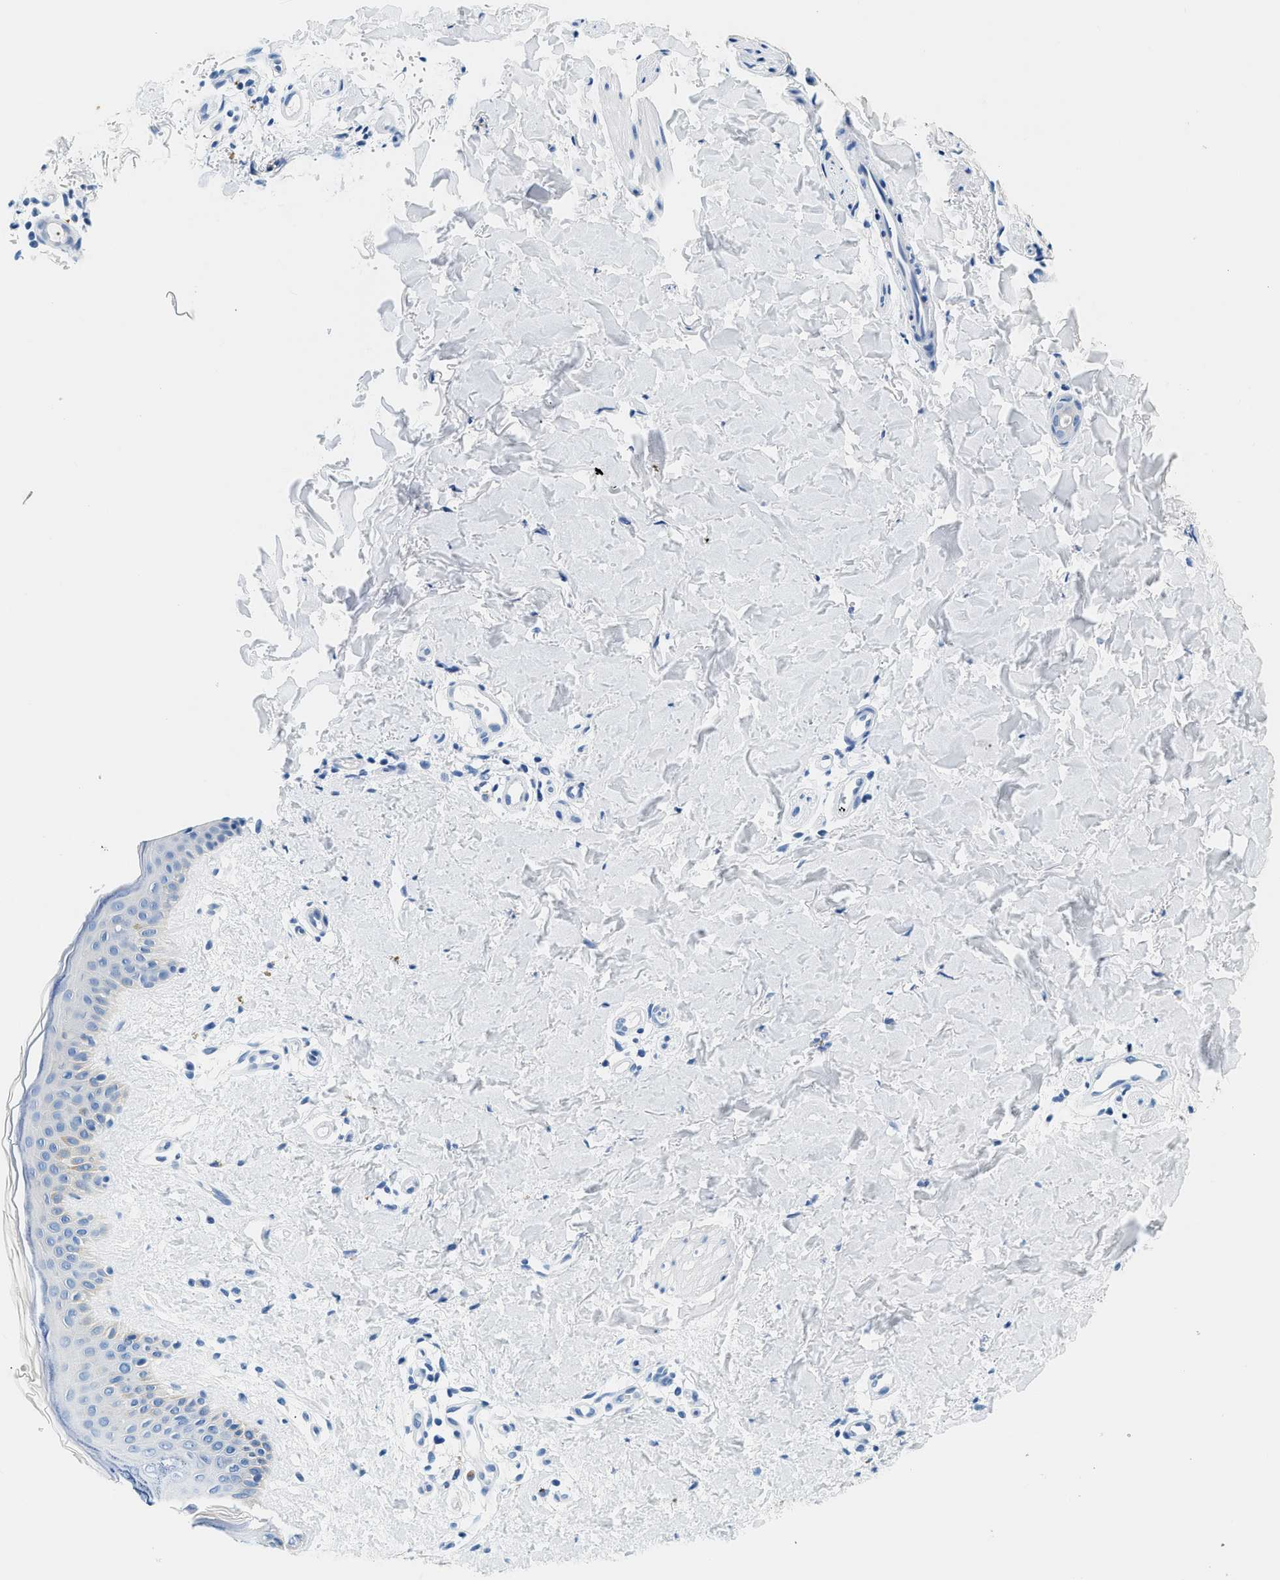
{"staining": {"intensity": "negative", "quantity": "none", "location": "none"}, "tissue": "skin", "cell_type": "Fibroblasts", "image_type": "normal", "snomed": [{"axis": "morphology", "description": "Normal tissue, NOS"}, {"axis": "topography", "description": "Skin"}], "caption": "Protein analysis of unremarkable skin exhibits no significant positivity in fibroblasts. (DAB (3,3'-diaminobenzidine) IHC visualized using brightfield microscopy, high magnification).", "gene": "STXBP2", "patient": {"sex": "male", "age": 40}}